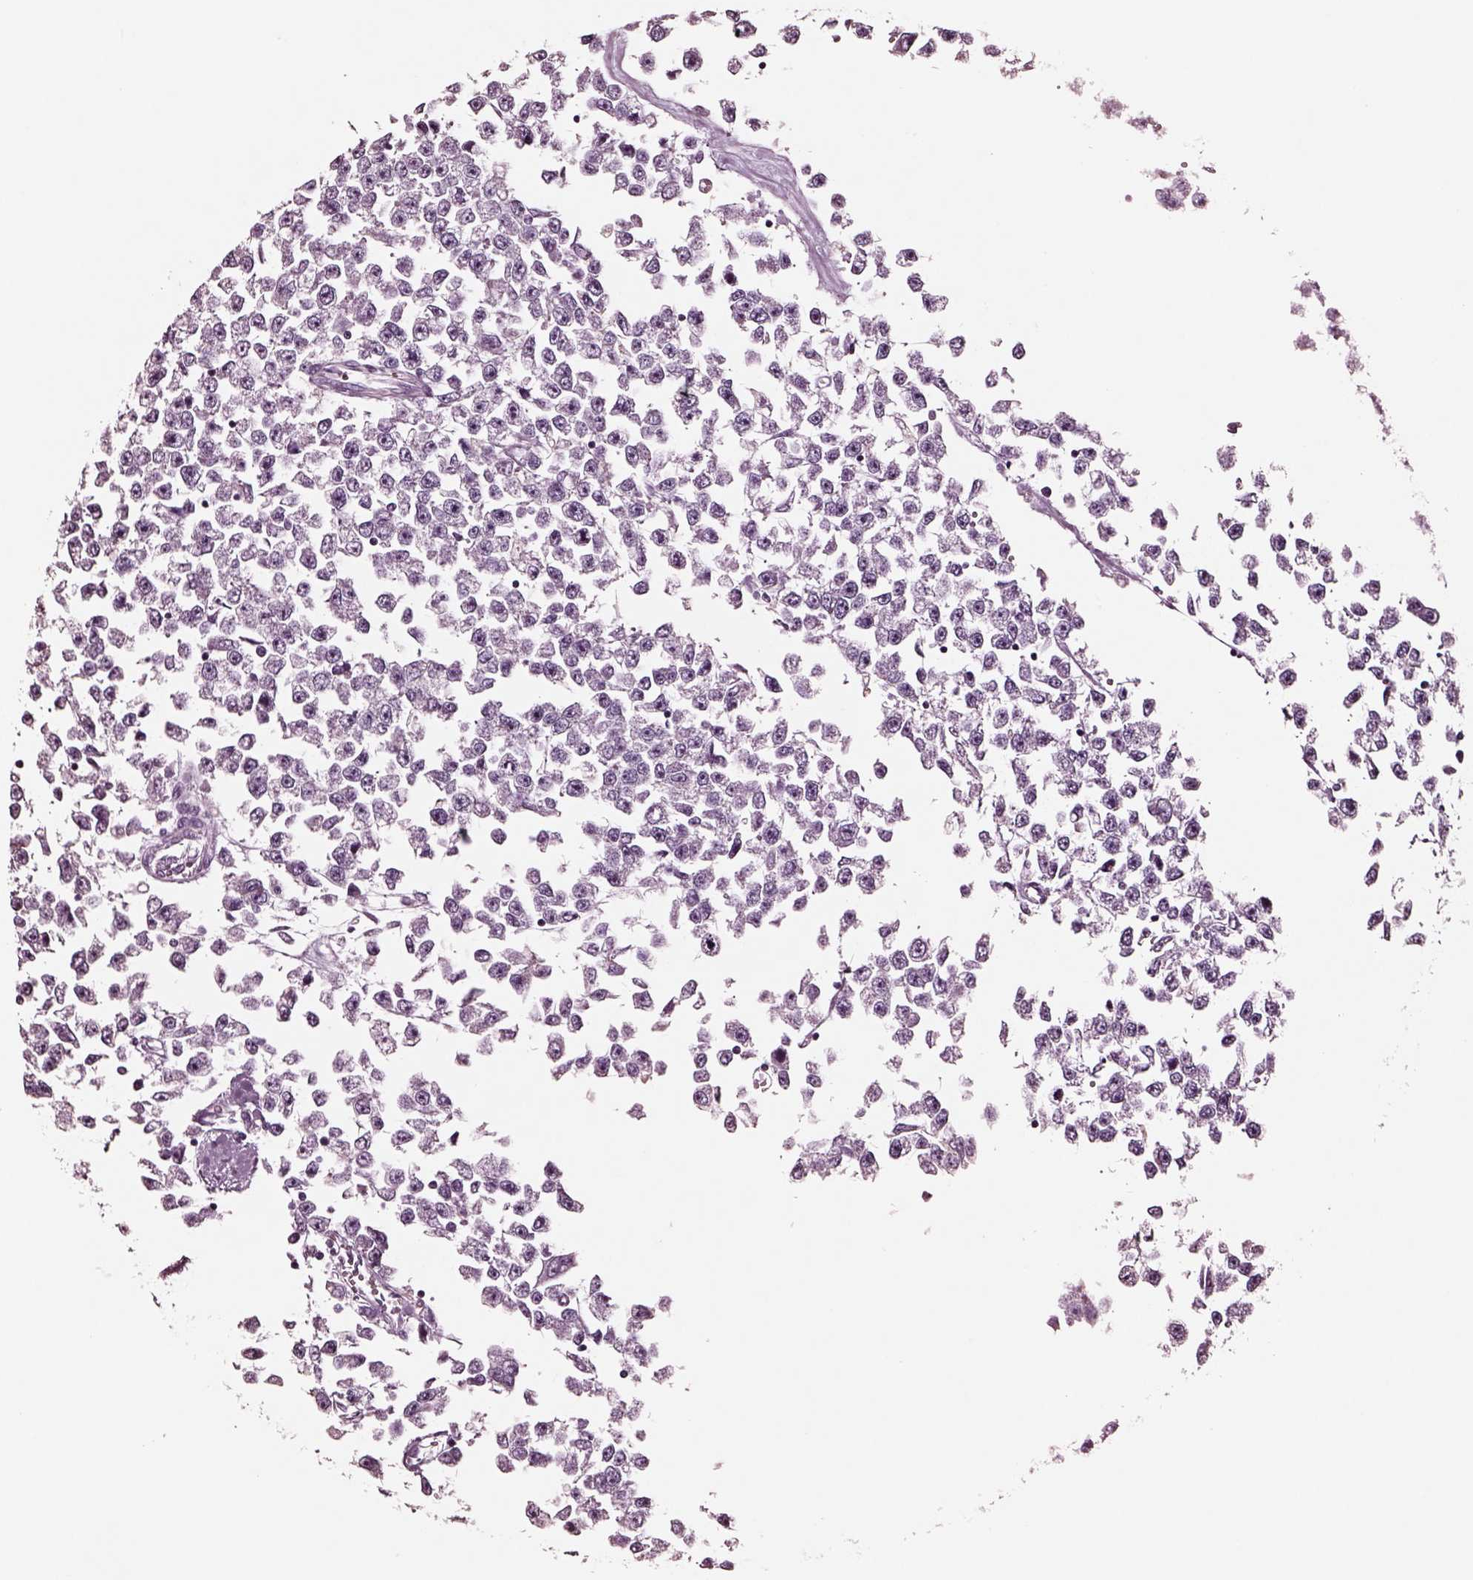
{"staining": {"intensity": "negative", "quantity": "none", "location": "none"}, "tissue": "testis cancer", "cell_type": "Tumor cells", "image_type": "cancer", "snomed": [{"axis": "morphology", "description": "Seminoma, NOS"}, {"axis": "topography", "description": "Testis"}], "caption": "This is a photomicrograph of IHC staining of seminoma (testis), which shows no expression in tumor cells.", "gene": "NMRK2", "patient": {"sex": "male", "age": 34}}